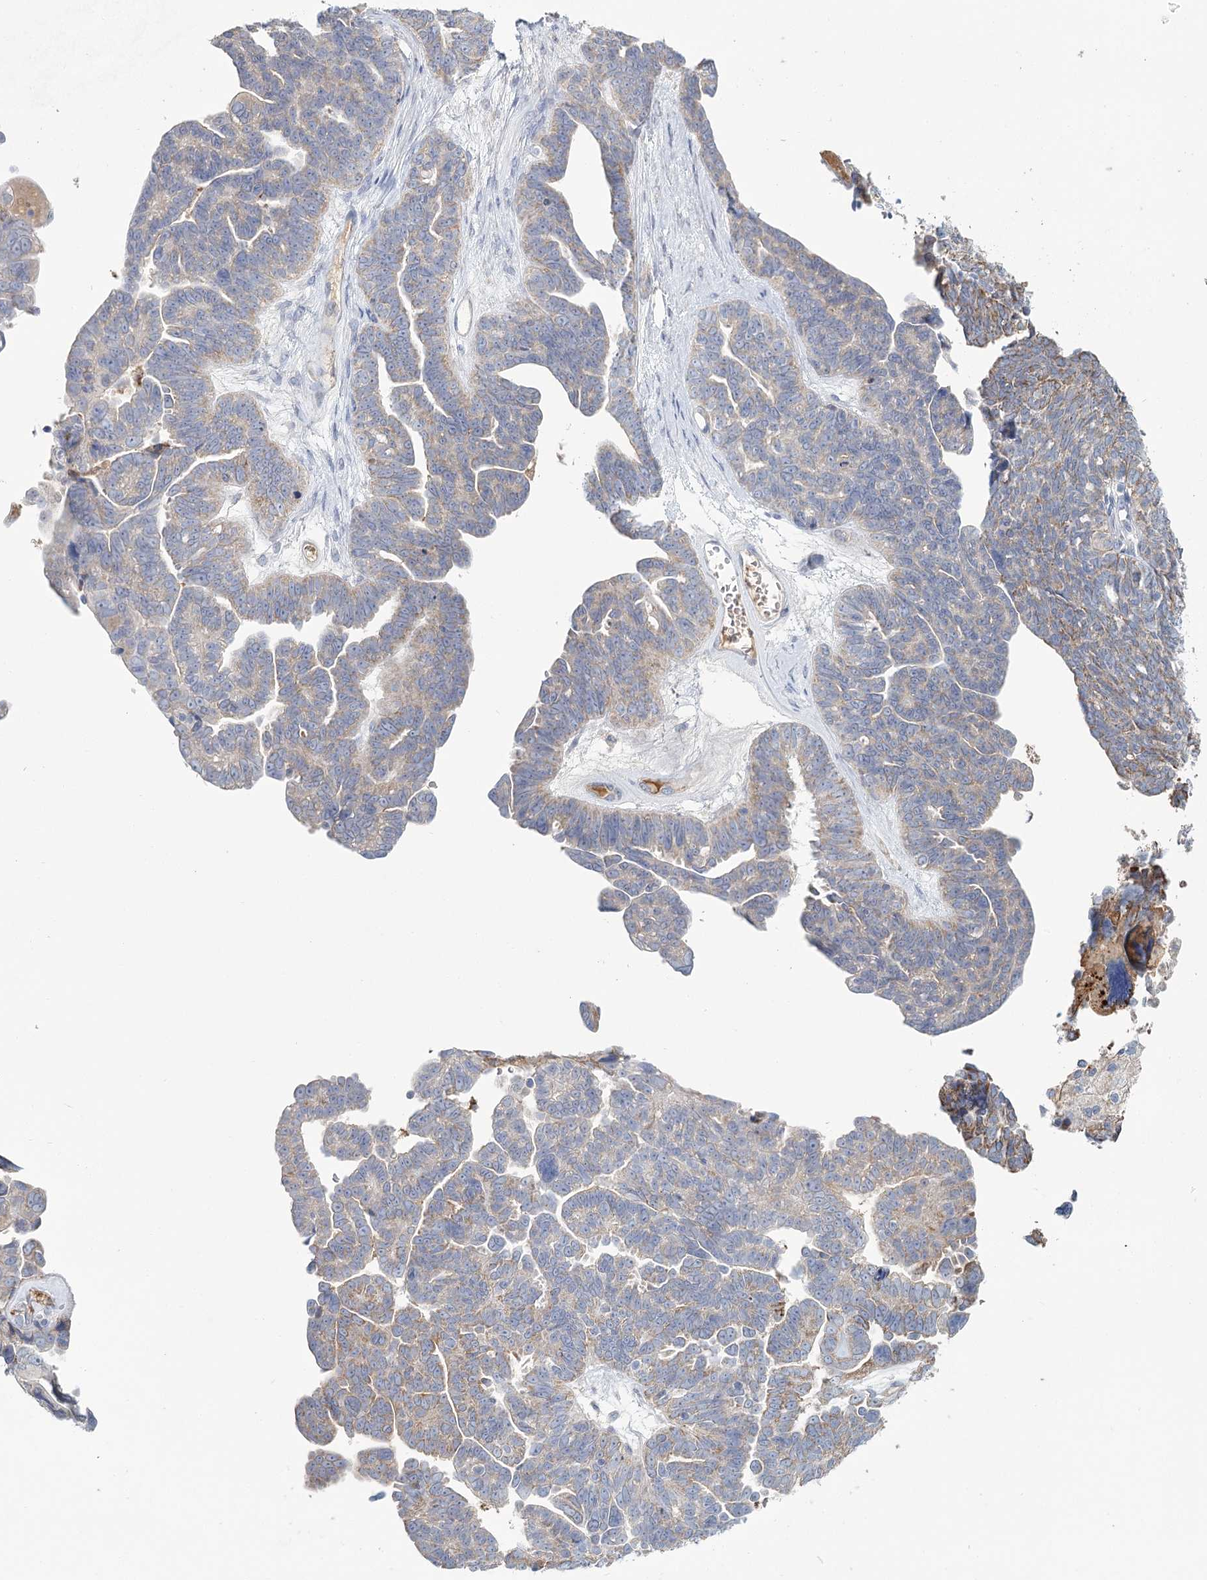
{"staining": {"intensity": "weak", "quantity": ">75%", "location": "cytoplasmic/membranous"}, "tissue": "ovarian cancer", "cell_type": "Tumor cells", "image_type": "cancer", "snomed": [{"axis": "morphology", "description": "Cystadenocarcinoma, serous, NOS"}, {"axis": "topography", "description": "Ovary"}], "caption": "This is a photomicrograph of immunohistochemistry (IHC) staining of ovarian serous cystadenocarcinoma, which shows weak expression in the cytoplasmic/membranous of tumor cells.", "gene": "ARHGAP44", "patient": {"sex": "female", "age": 79}}